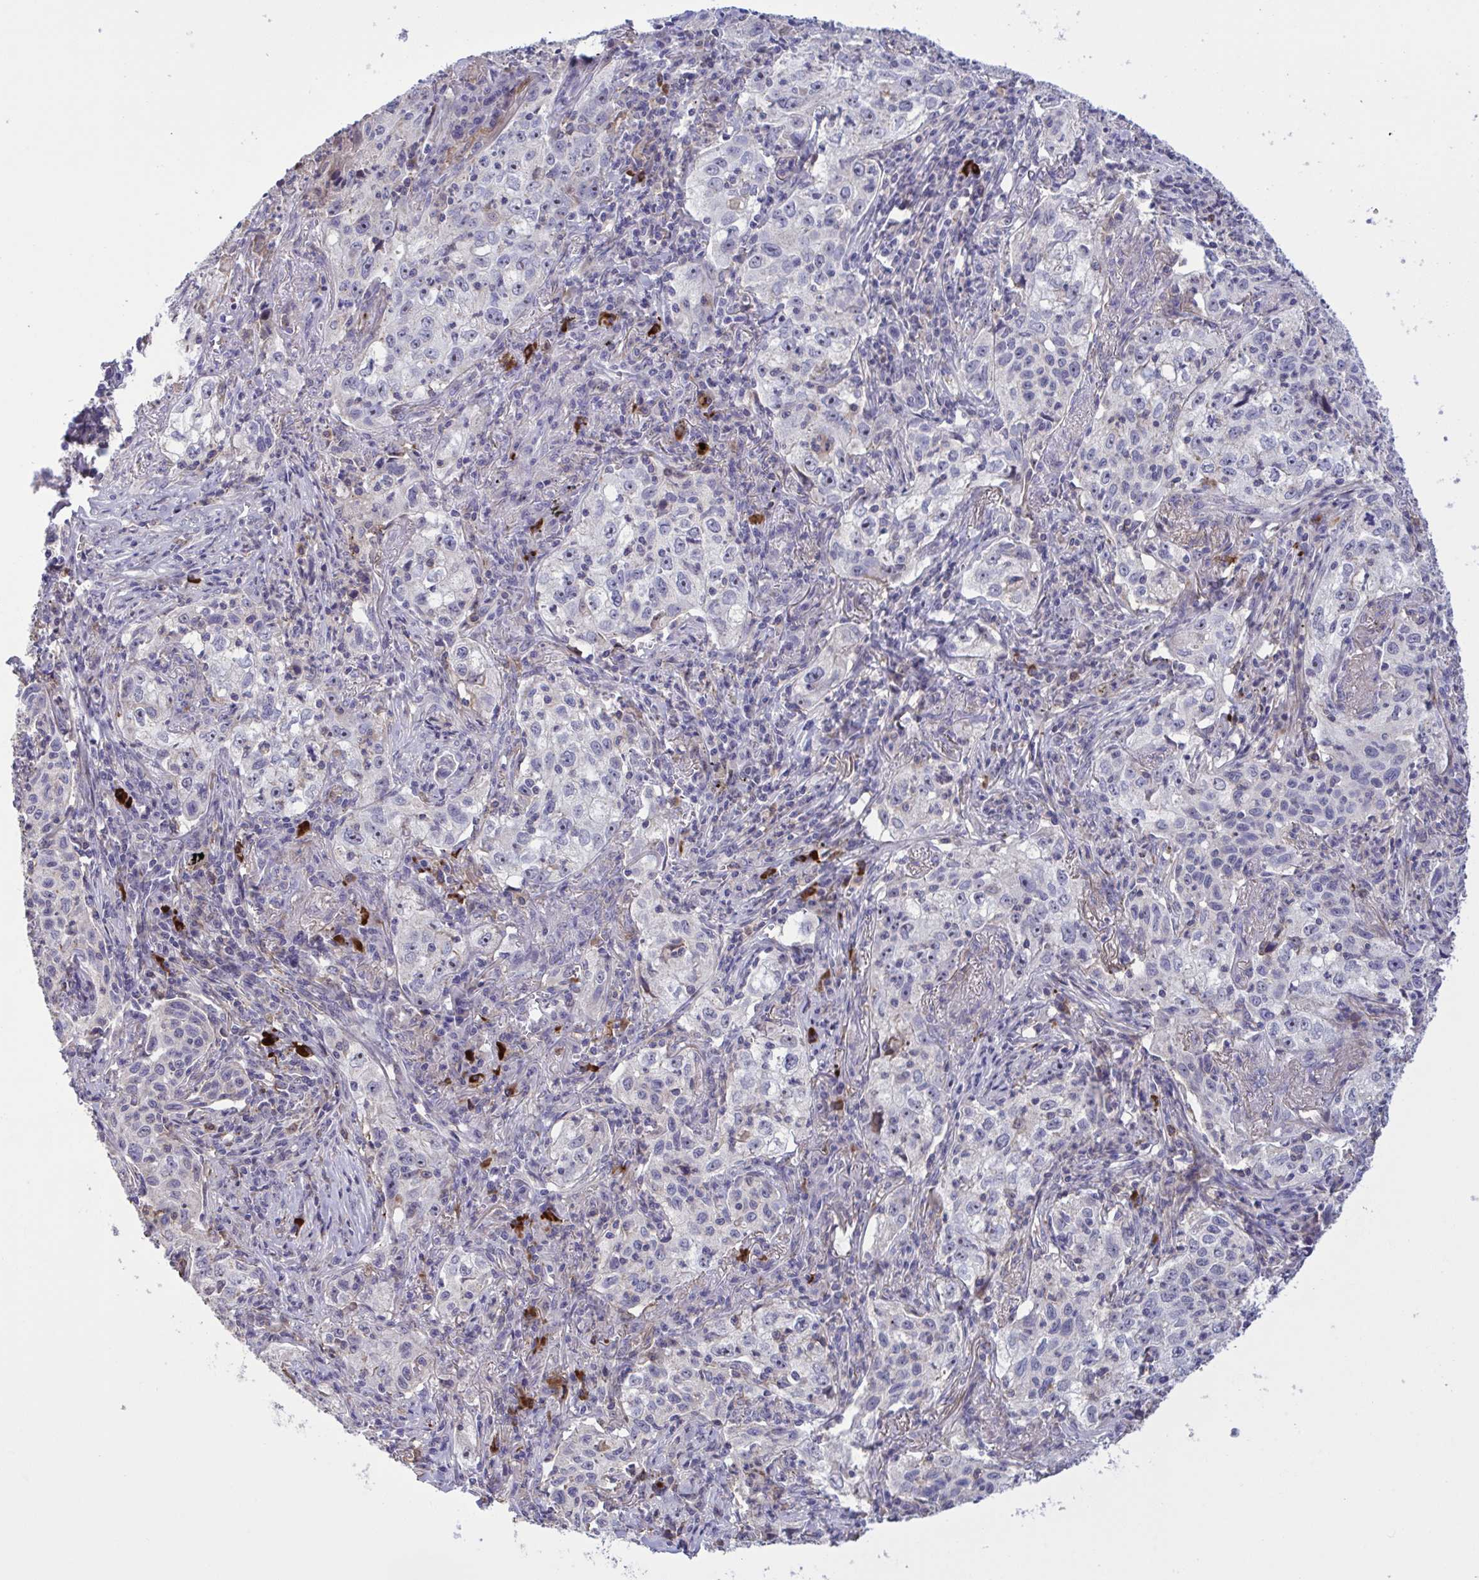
{"staining": {"intensity": "moderate", "quantity": "<25%", "location": "nuclear"}, "tissue": "lung cancer", "cell_type": "Tumor cells", "image_type": "cancer", "snomed": [{"axis": "morphology", "description": "Squamous cell carcinoma, NOS"}, {"axis": "topography", "description": "Lung"}], "caption": "About <25% of tumor cells in lung squamous cell carcinoma show moderate nuclear protein expression as visualized by brown immunohistochemical staining.", "gene": "CD101", "patient": {"sex": "male", "age": 71}}